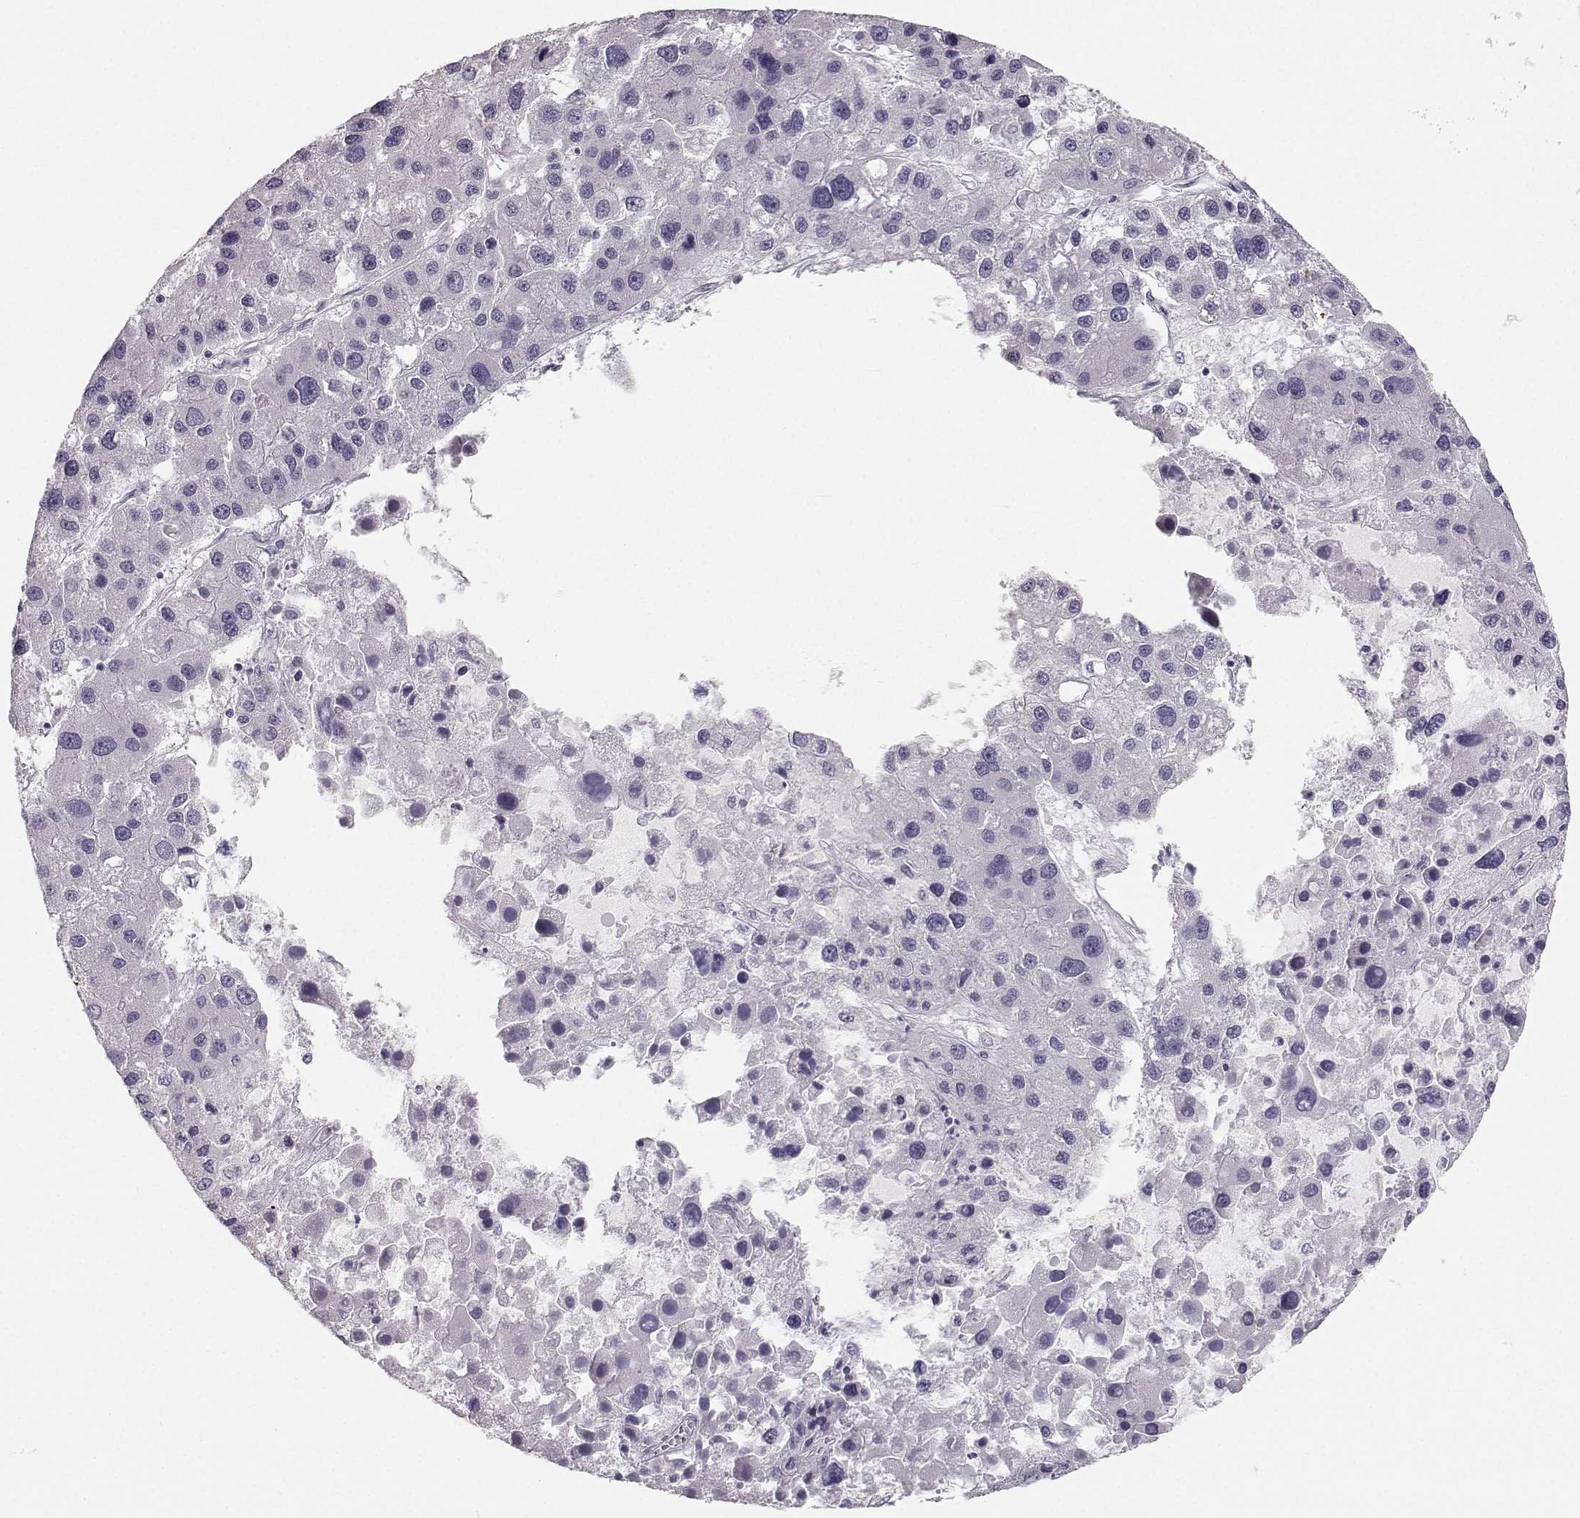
{"staining": {"intensity": "negative", "quantity": "none", "location": "none"}, "tissue": "liver cancer", "cell_type": "Tumor cells", "image_type": "cancer", "snomed": [{"axis": "morphology", "description": "Carcinoma, Hepatocellular, NOS"}, {"axis": "topography", "description": "Liver"}], "caption": "A high-resolution image shows immunohistochemistry staining of liver cancer (hepatocellular carcinoma), which displays no significant expression in tumor cells.", "gene": "OIP5", "patient": {"sex": "male", "age": 73}}